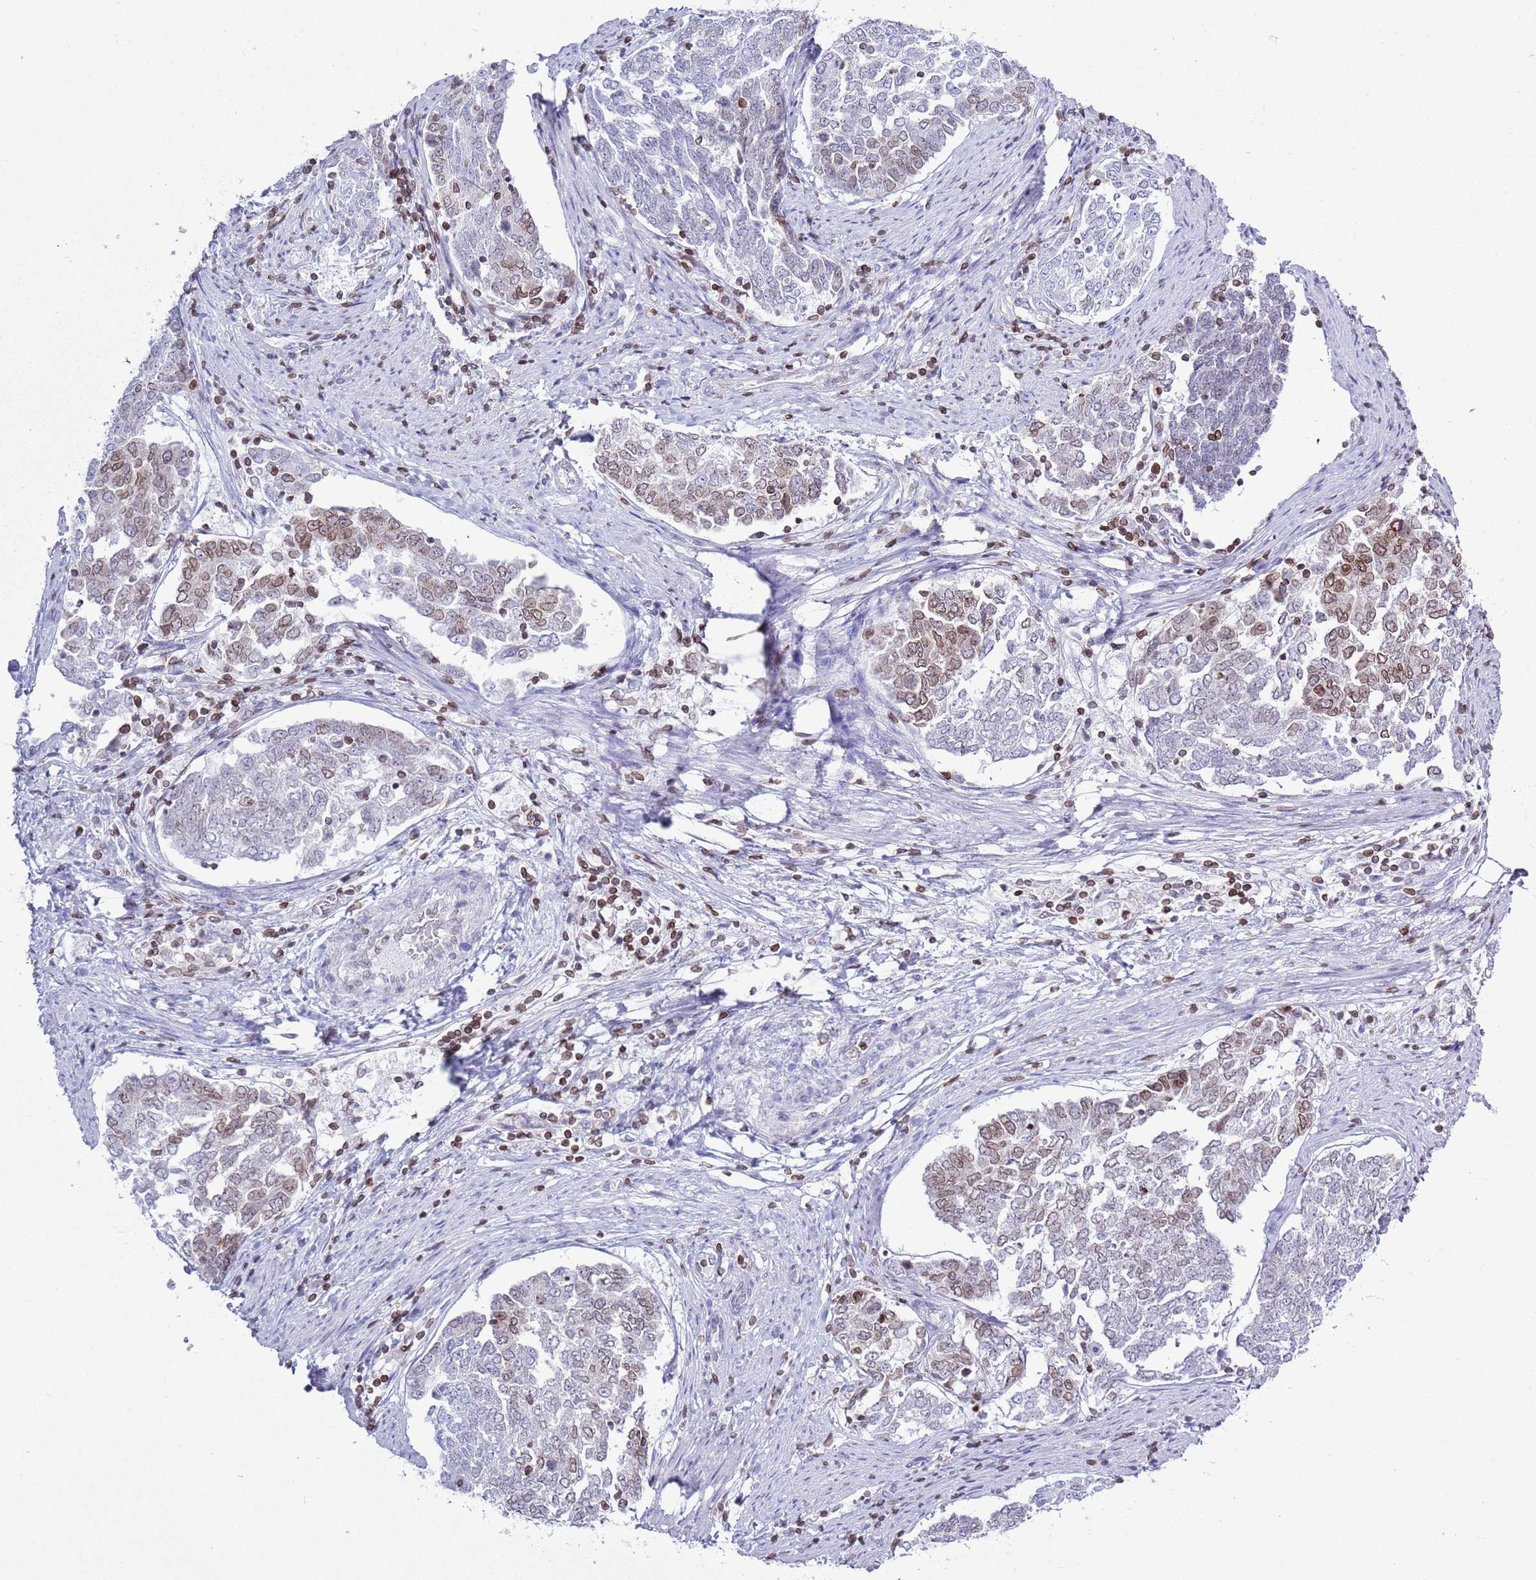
{"staining": {"intensity": "moderate", "quantity": "<25%", "location": "cytoplasmic/membranous,nuclear"}, "tissue": "endometrial cancer", "cell_type": "Tumor cells", "image_type": "cancer", "snomed": [{"axis": "morphology", "description": "Adenocarcinoma, NOS"}, {"axis": "topography", "description": "Endometrium"}], "caption": "DAB (3,3'-diaminobenzidine) immunohistochemical staining of endometrial cancer displays moderate cytoplasmic/membranous and nuclear protein staining in about <25% of tumor cells.", "gene": "LBR", "patient": {"sex": "female", "age": 80}}